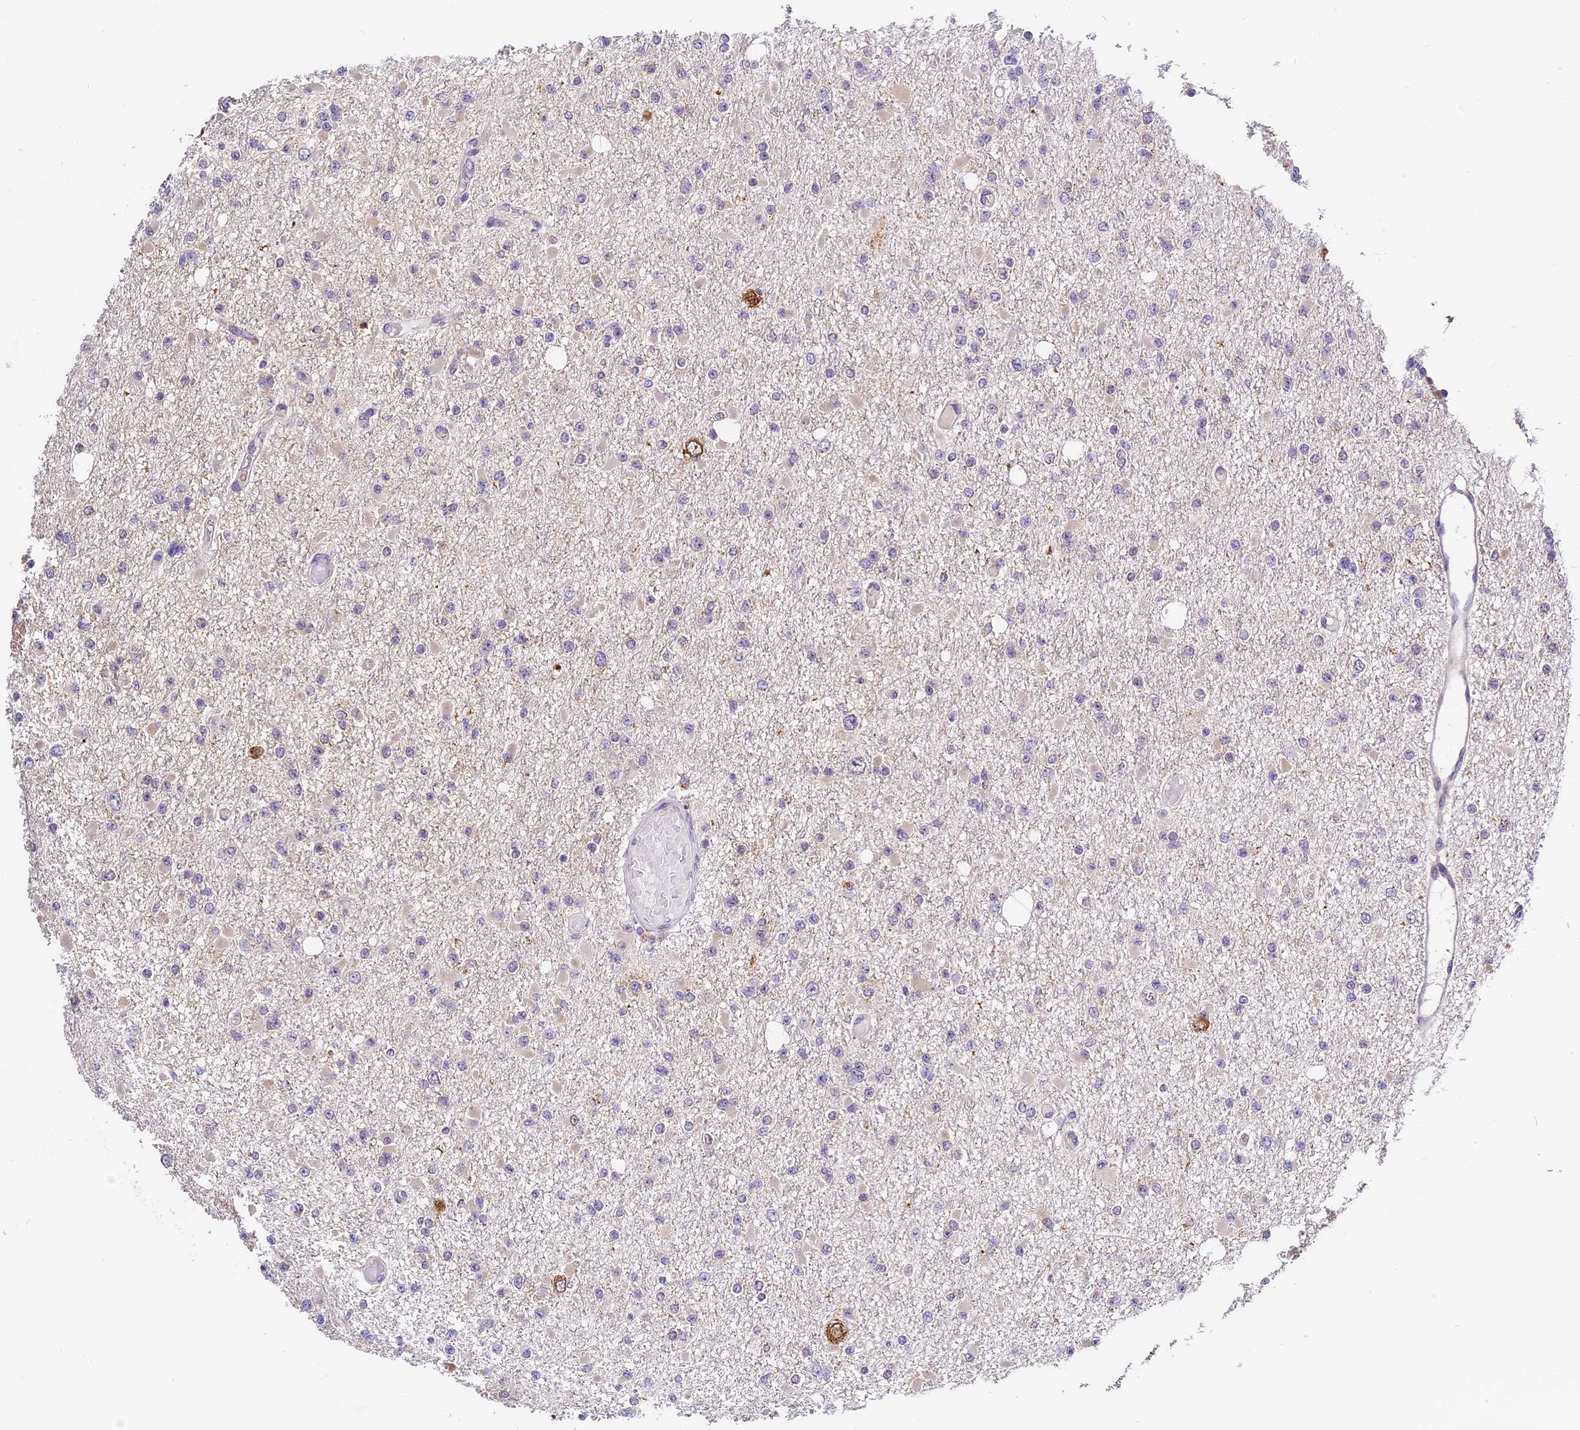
{"staining": {"intensity": "negative", "quantity": "none", "location": "none"}, "tissue": "glioma", "cell_type": "Tumor cells", "image_type": "cancer", "snomed": [{"axis": "morphology", "description": "Glioma, malignant, Low grade"}, {"axis": "topography", "description": "Brain"}], "caption": "The micrograph demonstrates no staining of tumor cells in glioma.", "gene": "BSCL2", "patient": {"sex": "female", "age": 22}}